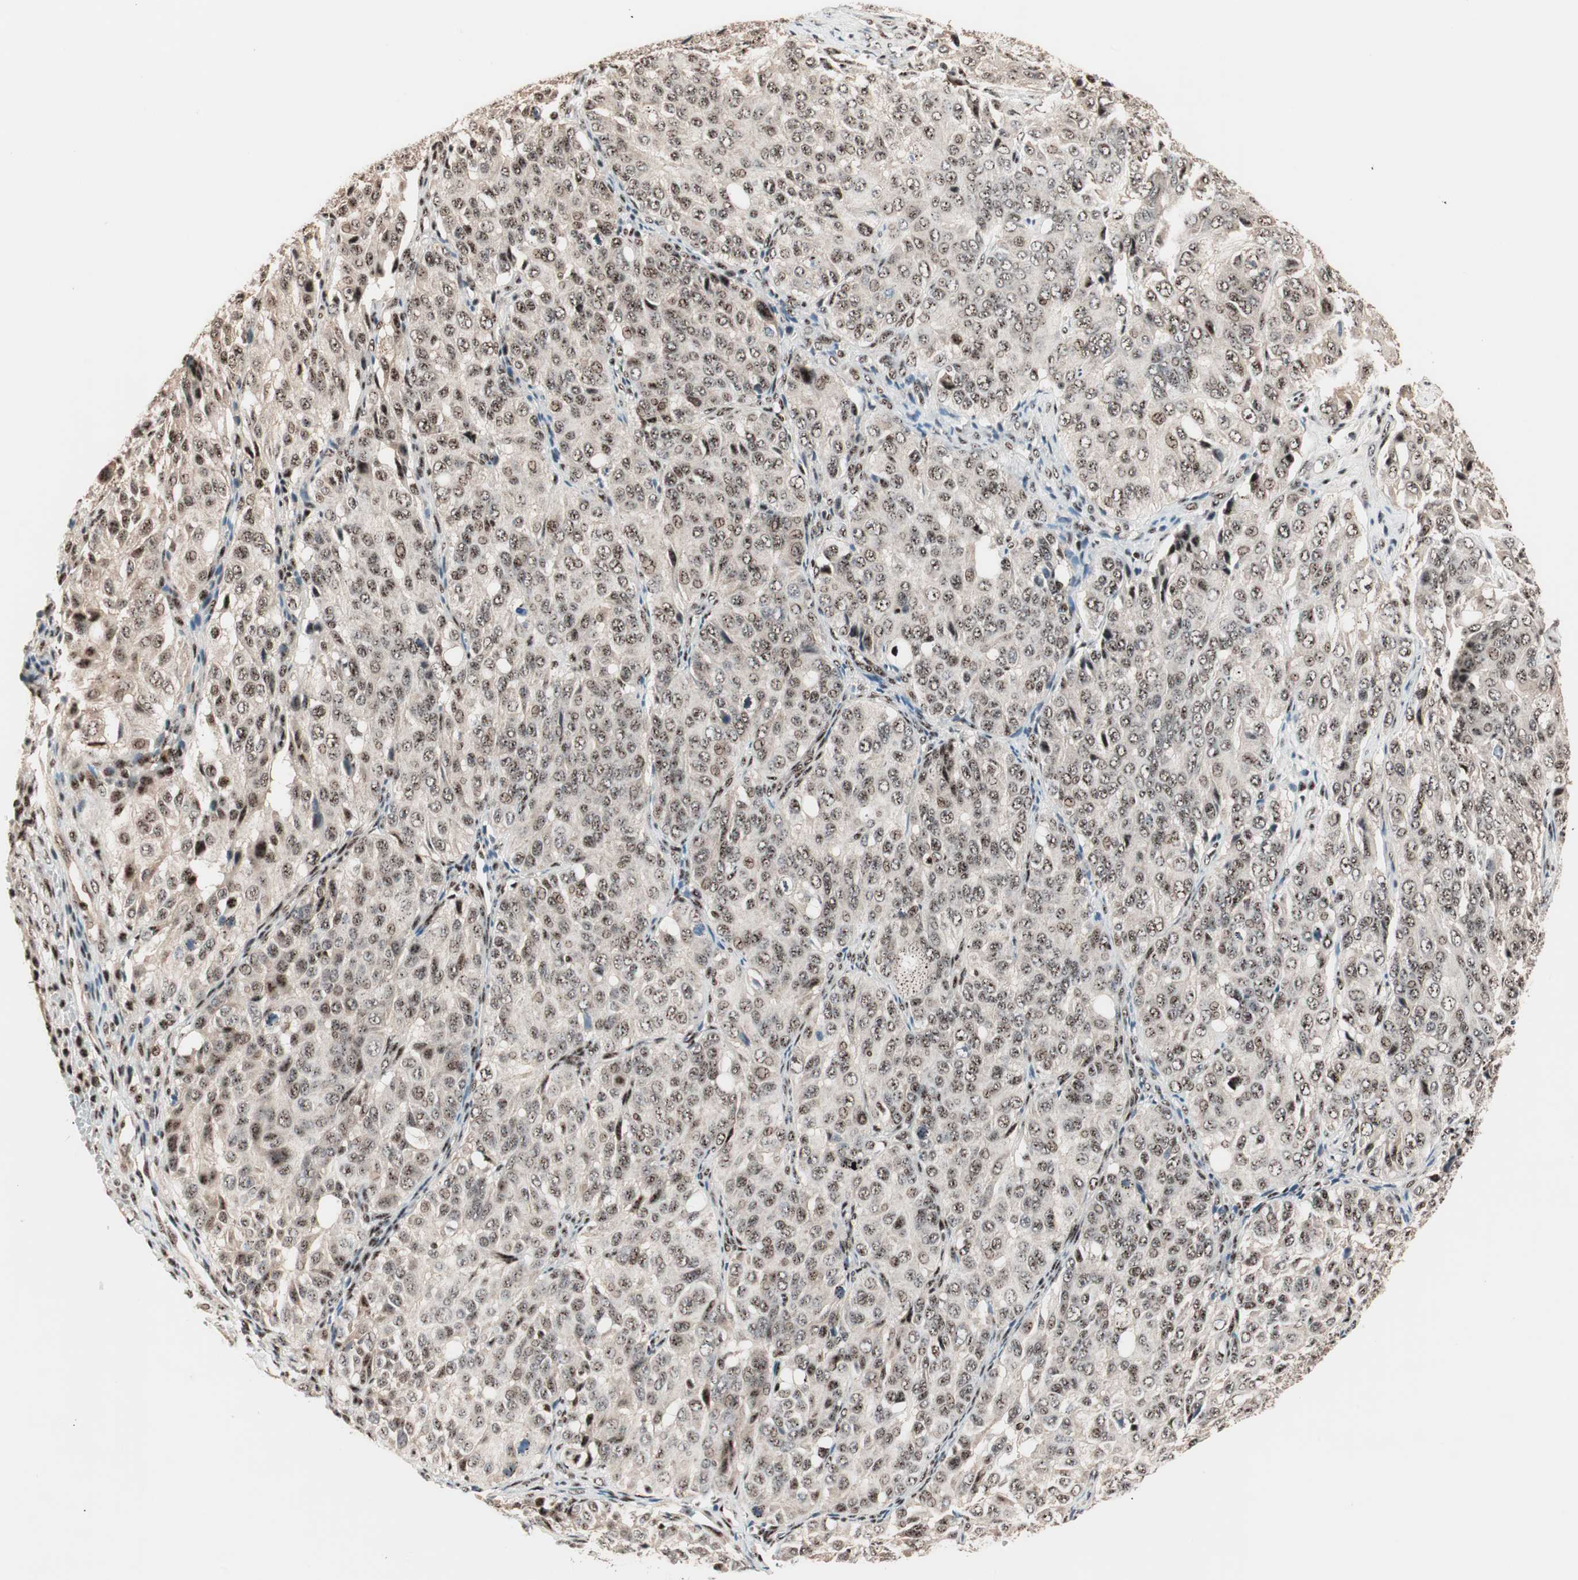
{"staining": {"intensity": "moderate", "quantity": "25%-75%", "location": "cytoplasmic/membranous,nuclear"}, "tissue": "ovarian cancer", "cell_type": "Tumor cells", "image_type": "cancer", "snomed": [{"axis": "morphology", "description": "Carcinoma, endometroid"}, {"axis": "topography", "description": "Ovary"}], "caption": "The immunohistochemical stain labels moderate cytoplasmic/membranous and nuclear positivity in tumor cells of ovarian cancer tissue. (DAB (3,3'-diaminobenzidine) IHC, brown staining for protein, blue staining for nuclei).", "gene": "NR5A2", "patient": {"sex": "female", "age": 51}}